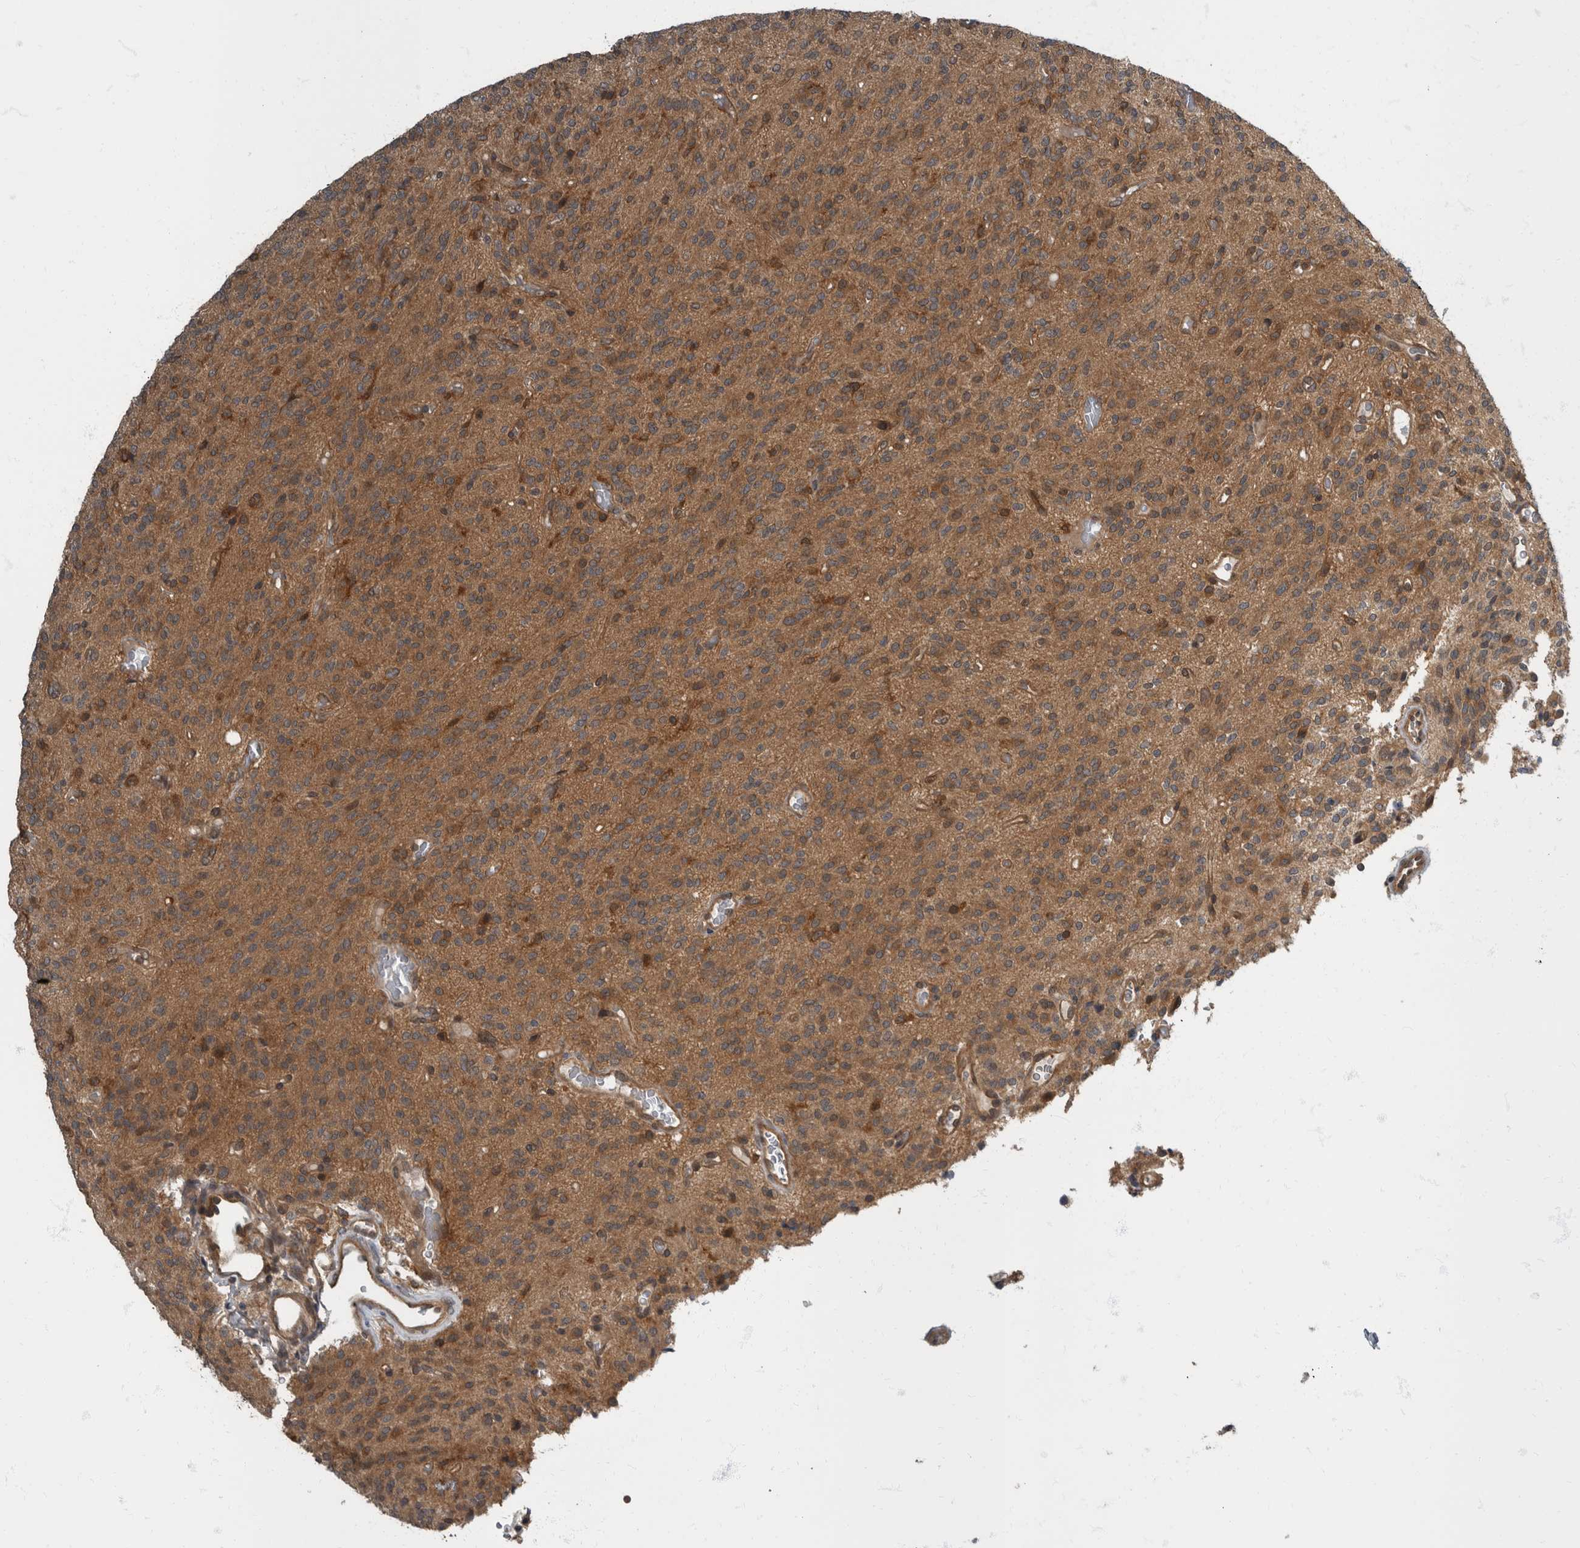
{"staining": {"intensity": "moderate", "quantity": ">75%", "location": "cytoplasmic/membranous"}, "tissue": "glioma", "cell_type": "Tumor cells", "image_type": "cancer", "snomed": [{"axis": "morphology", "description": "Glioma, malignant, High grade"}, {"axis": "topography", "description": "Brain"}], "caption": "DAB immunohistochemical staining of human malignant glioma (high-grade) exhibits moderate cytoplasmic/membranous protein expression in about >75% of tumor cells.", "gene": "RABGGTB", "patient": {"sex": "male", "age": 34}}